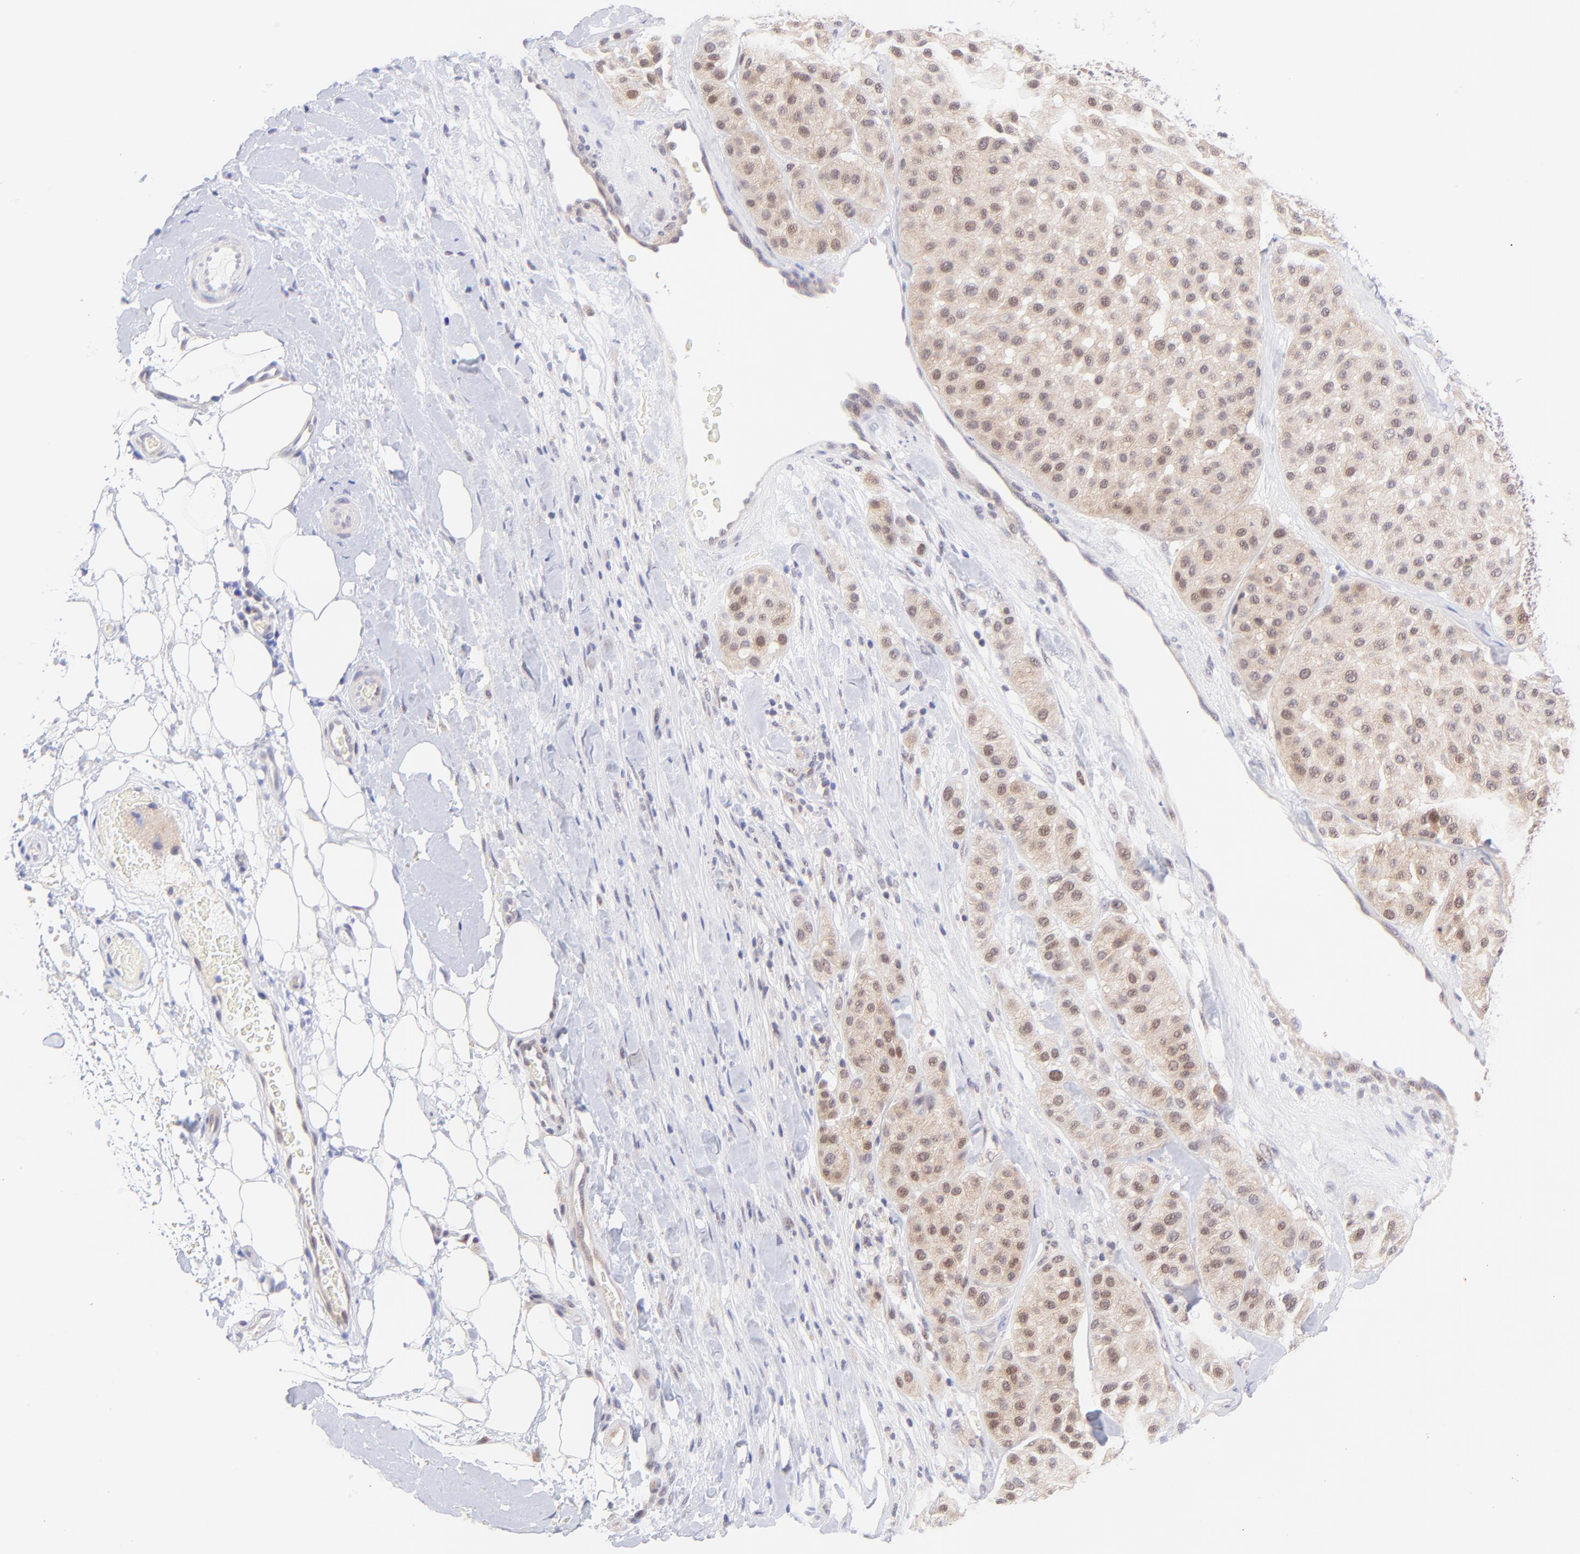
{"staining": {"intensity": "weak", "quantity": "25%-75%", "location": "cytoplasmic/membranous,nuclear"}, "tissue": "melanoma", "cell_type": "Tumor cells", "image_type": "cancer", "snomed": [{"axis": "morphology", "description": "Normal tissue, NOS"}, {"axis": "morphology", "description": "Malignant melanoma, Metastatic site"}, {"axis": "topography", "description": "Skin"}], "caption": "This micrograph demonstrates IHC staining of malignant melanoma (metastatic site), with low weak cytoplasmic/membranous and nuclear staining in approximately 25%-75% of tumor cells.", "gene": "PBDC1", "patient": {"sex": "male", "age": 41}}